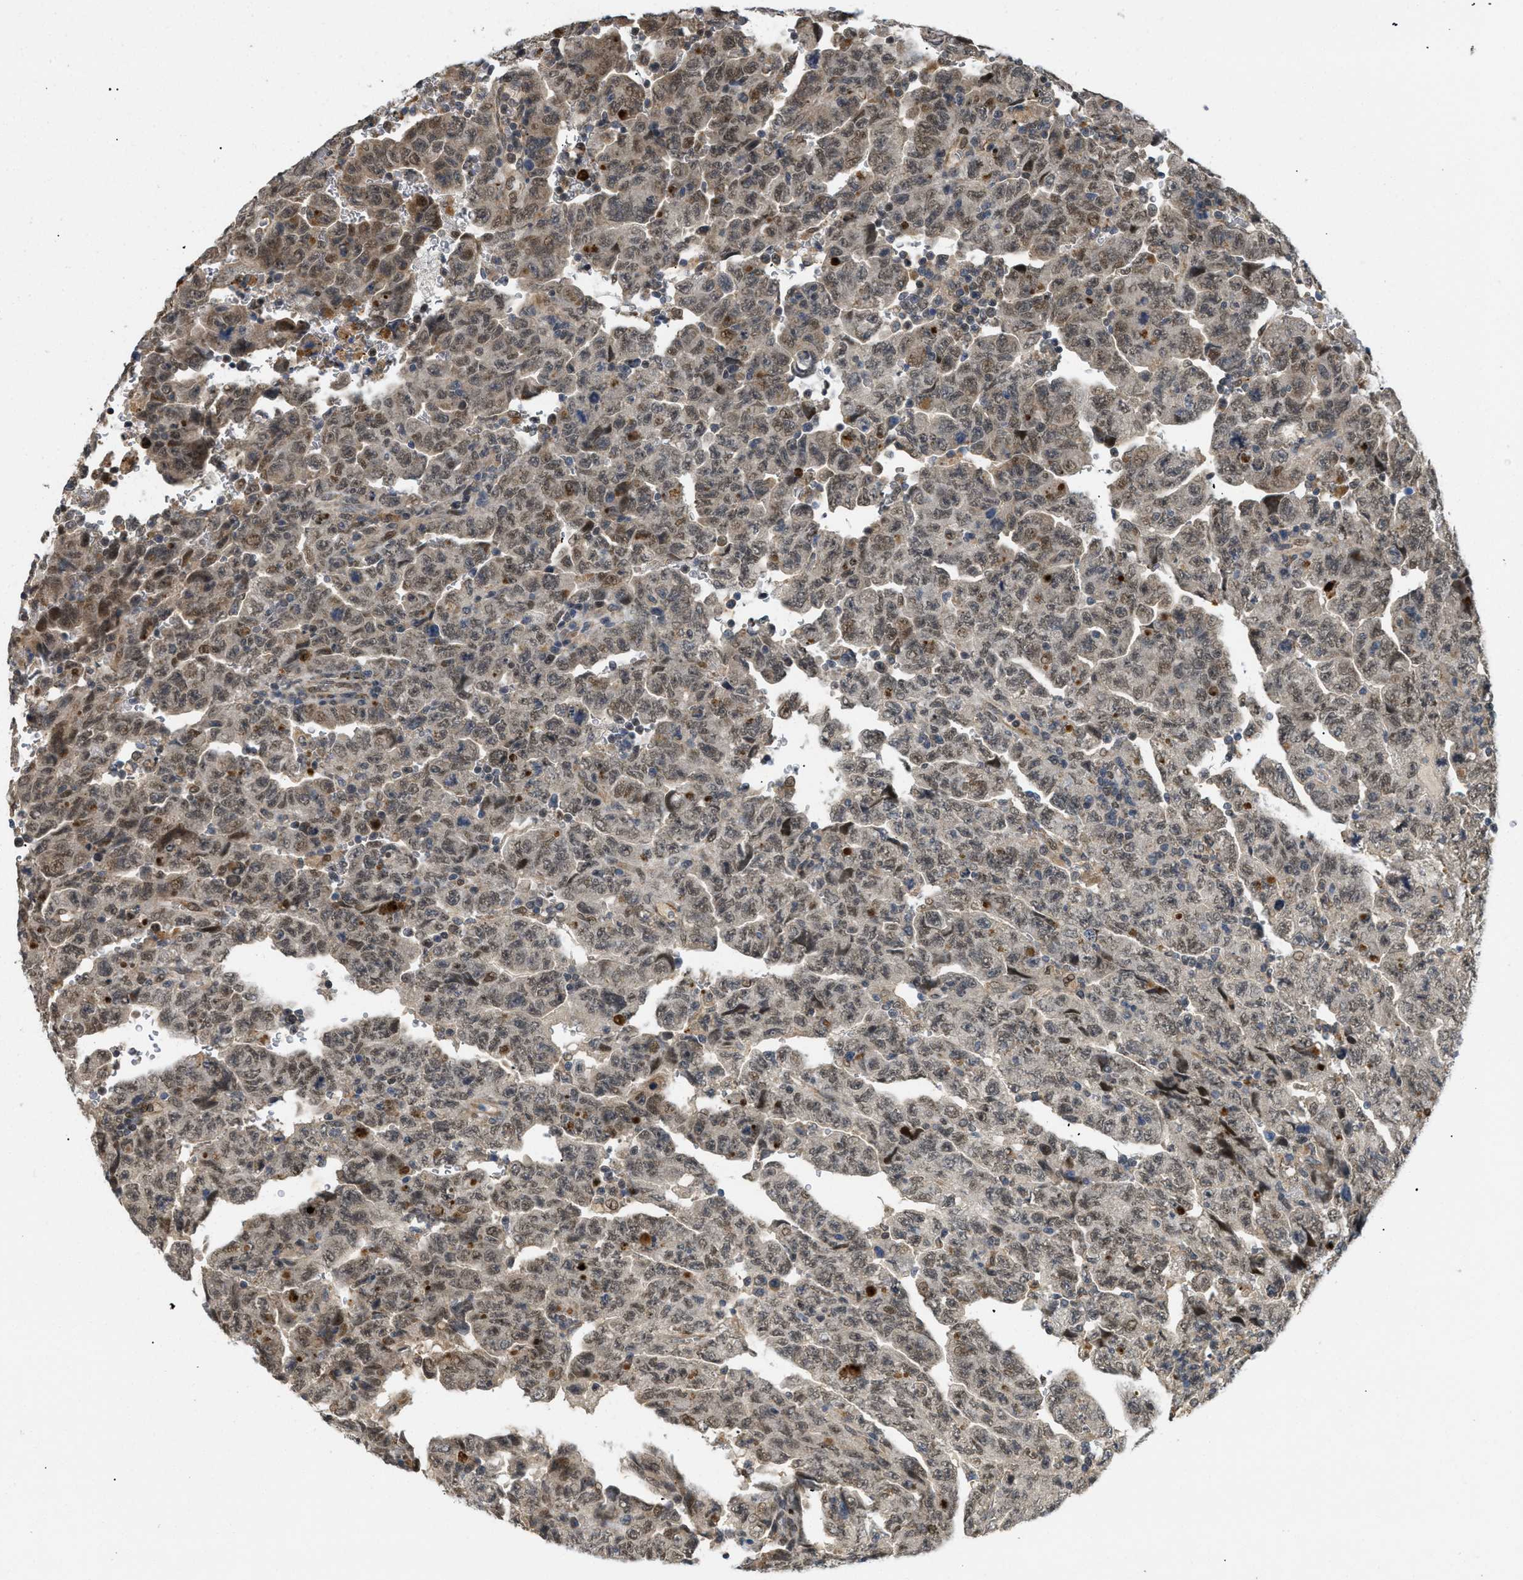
{"staining": {"intensity": "moderate", "quantity": ">75%", "location": "cytoplasmic/membranous,nuclear"}, "tissue": "testis cancer", "cell_type": "Tumor cells", "image_type": "cancer", "snomed": [{"axis": "morphology", "description": "Carcinoma, Embryonal, NOS"}, {"axis": "topography", "description": "Testis"}], "caption": "Immunohistochemical staining of embryonal carcinoma (testis) demonstrates medium levels of moderate cytoplasmic/membranous and nuclear expression in approximately >75% of tumor cells.", "gene": "PDGFB", "patient": {"sex": "male", "age": 28}}